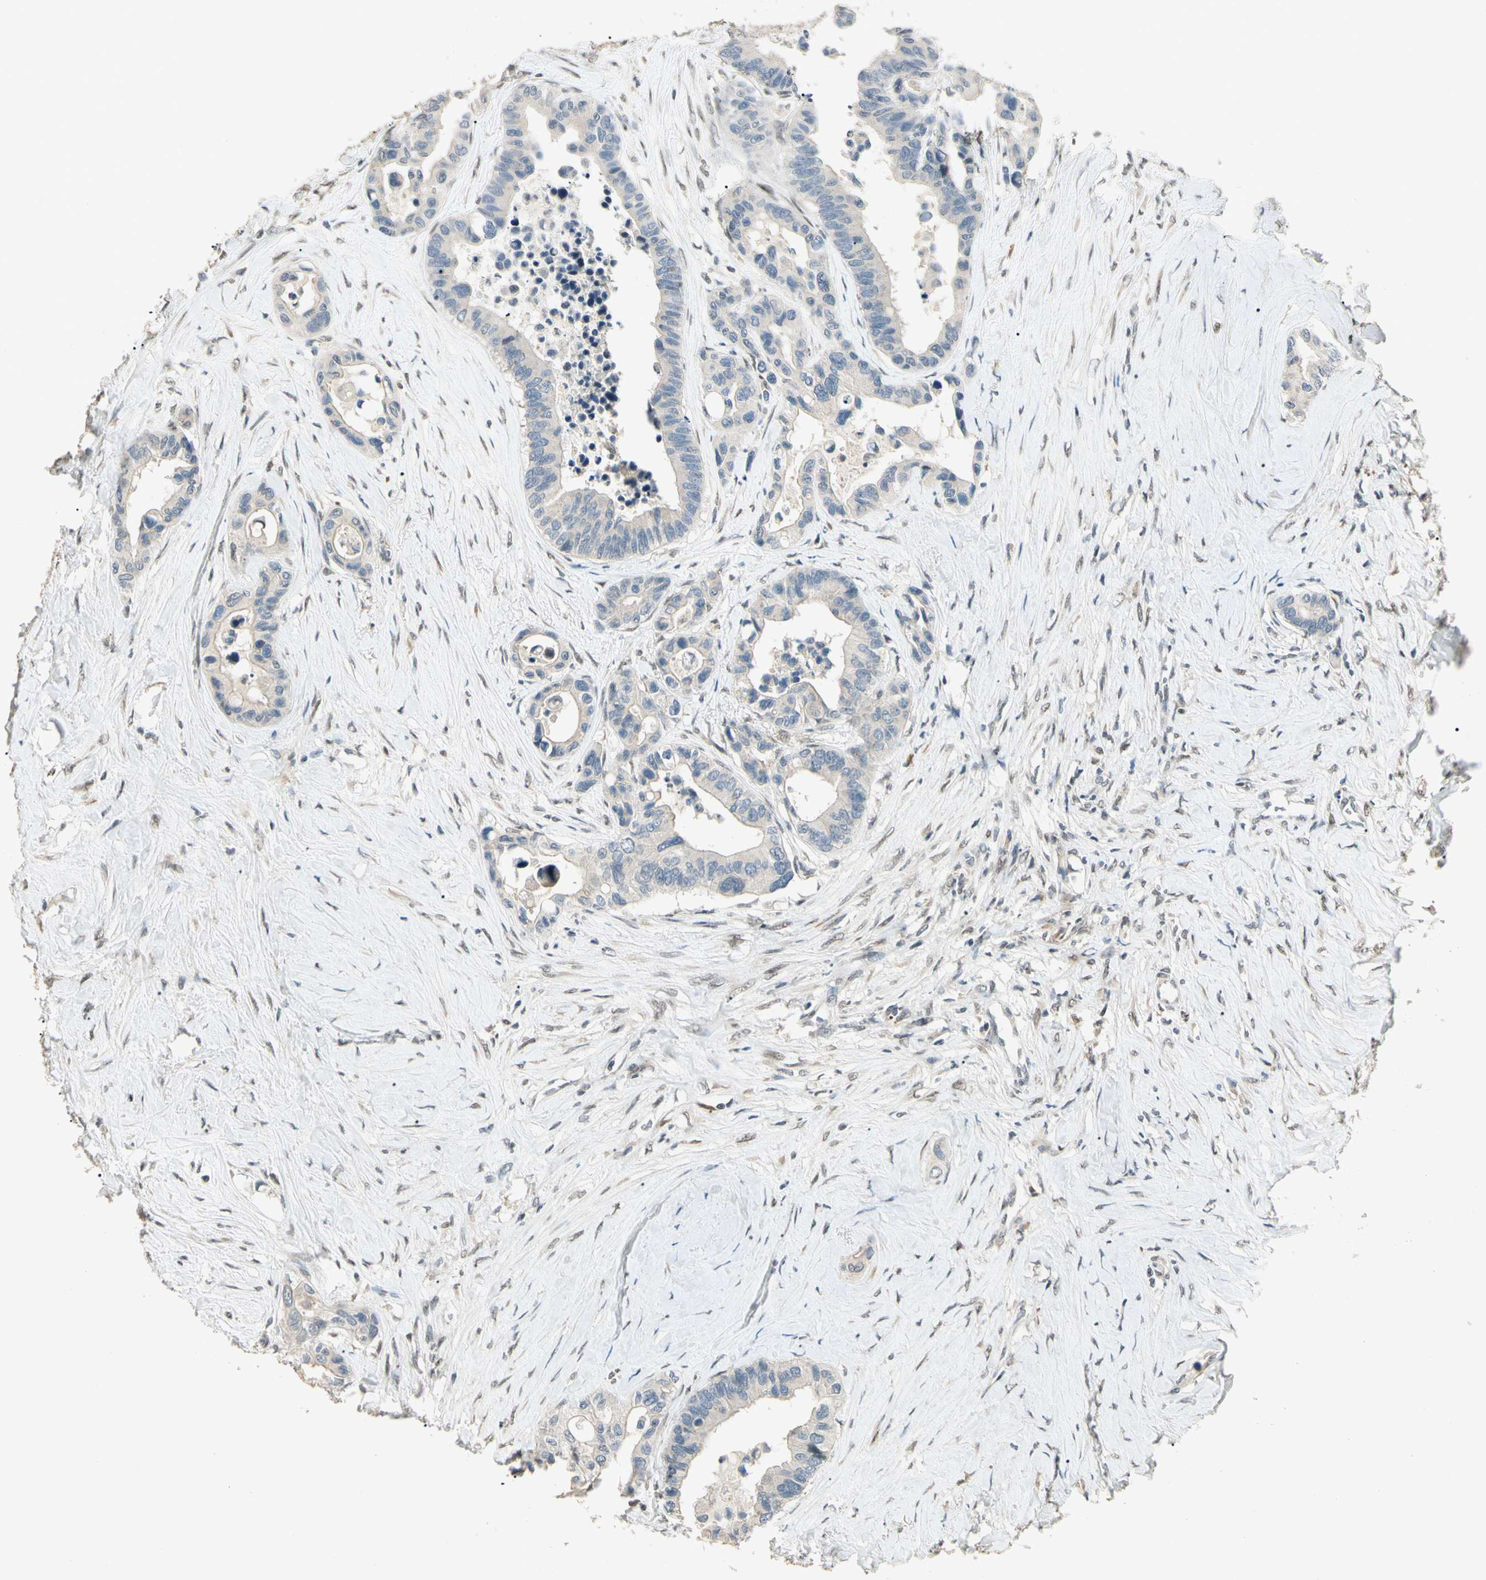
{"staining": {"intensity": "weak", "quantity": "<25%", "location": "cytoplasmic/membranous"}, "tissue": "colorectal cancer", "cell_type": "Tumor cells", "image_type": "cancer", "snomed": [{"axis": "morphology", "description": "Normal tissue, NOS"}, {"axis": "morphology", "description": "Adenocarcinoma, NOS"}, {"axis": "topography", "description": "Colon"}], "caption": "The image reveals no staining of tumor cells in colorectal adenocarcinoma.", "gene": "ZBTB4", "patient": {"sex": "male", "age": 82}}